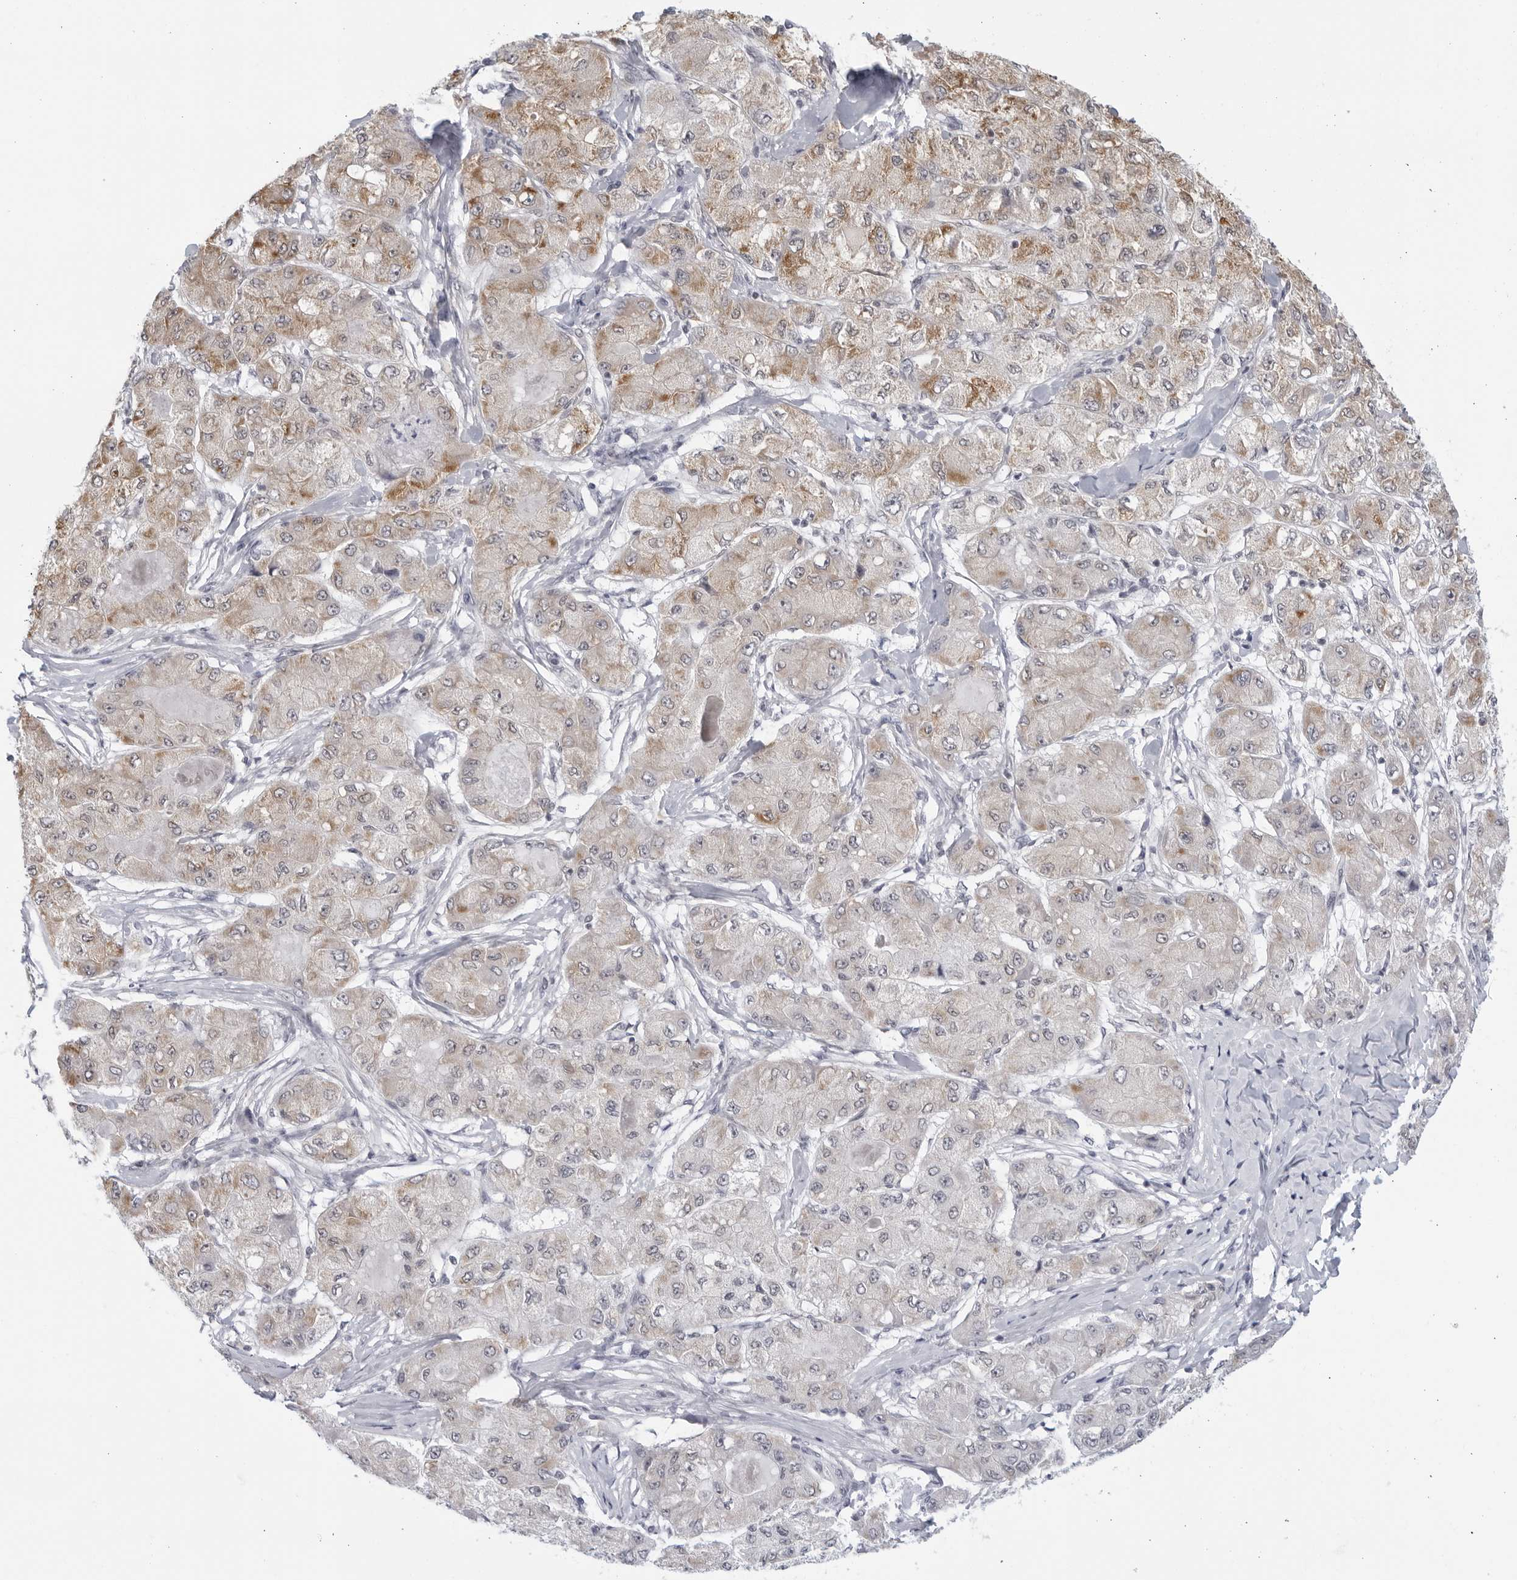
{"staining": {"intensity": "weak", "quantity": "25%-75%", "location": "cytoplasmic/membranous"}, "tissue": "liver cancer", "cell_type": "Tumor cells", "image_type": "cancer", "snomed": [{"axis": "morphology", "description": "Carcinoma, Hepatocellular, NOS"}, {"axis": "topography", "description": "Liver"}], "caption": "Human liver cancer stained with a brown dye reveals weak cytoplasmic/membranous positive expression in about 25%-75% of tumor cells.", "gene": "WDTC1", "patient": {"sex": "male", "age": 80}}